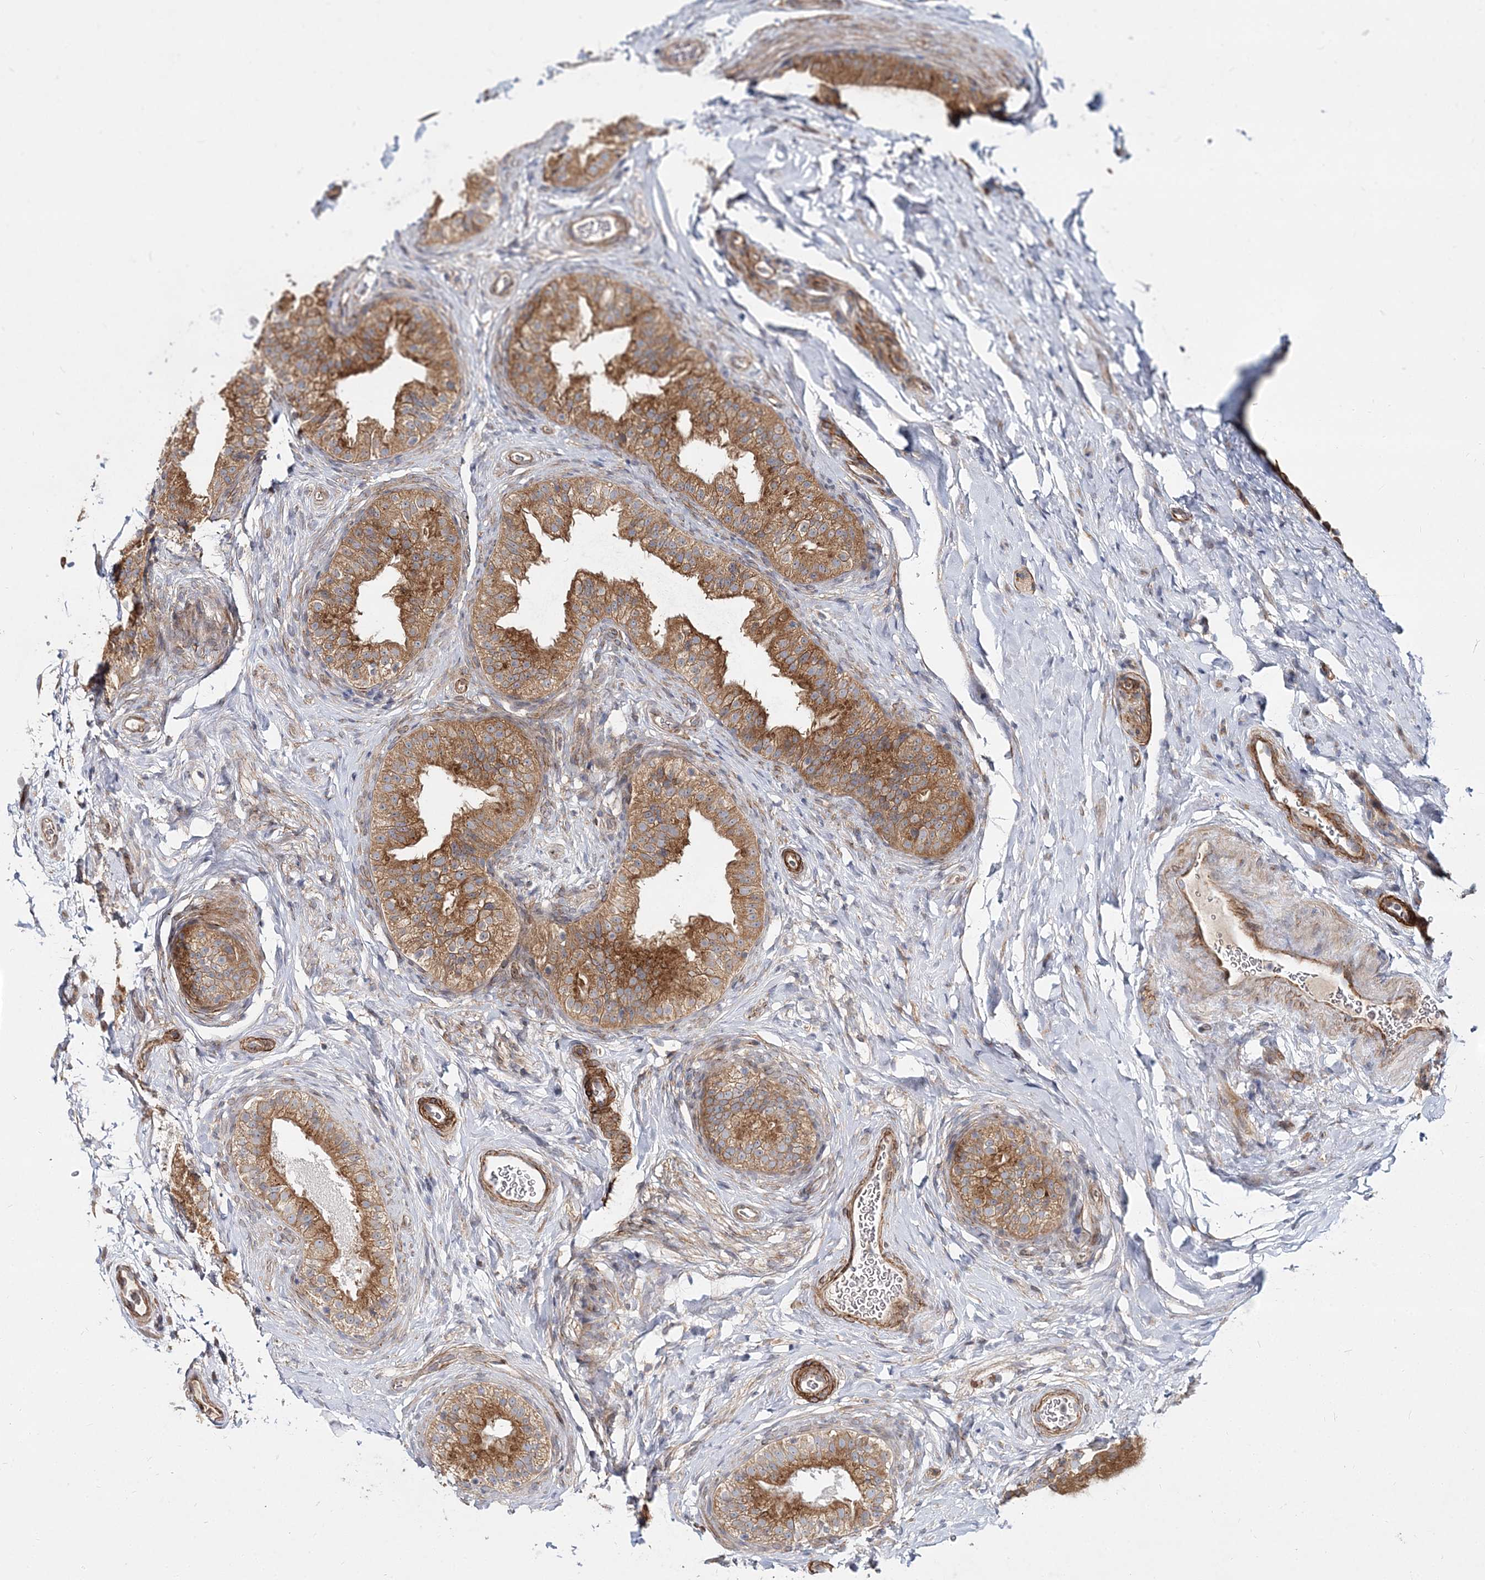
{"staining": {"intensity": "moderate", "quantity": ">75%", "location": "cytoplasmic/membranous"}, "tissue": "epididymis", "cell_type": "Glandular cells", "image_type": "normal", "snomed": [{"axis": "morphology", "description": "Normal tissue, NOS"}, {"axis": "topography", "description": "Epididymis"}], "caption": "Immunohistochemistry (IHC) staining of unremarkable epididymis, which reveals medium levels of moderate cytoplasmic/membranous positivity in about >75% of glandular cells indicating moderate cytoplasmic/membranous protein staining. The staining was performed using DAB (brown) for protein detection and nuclei were counterstained in hematoxylin (blue).", "gene": "NBAS", "patient": {"sex": "male", "age": 49}}